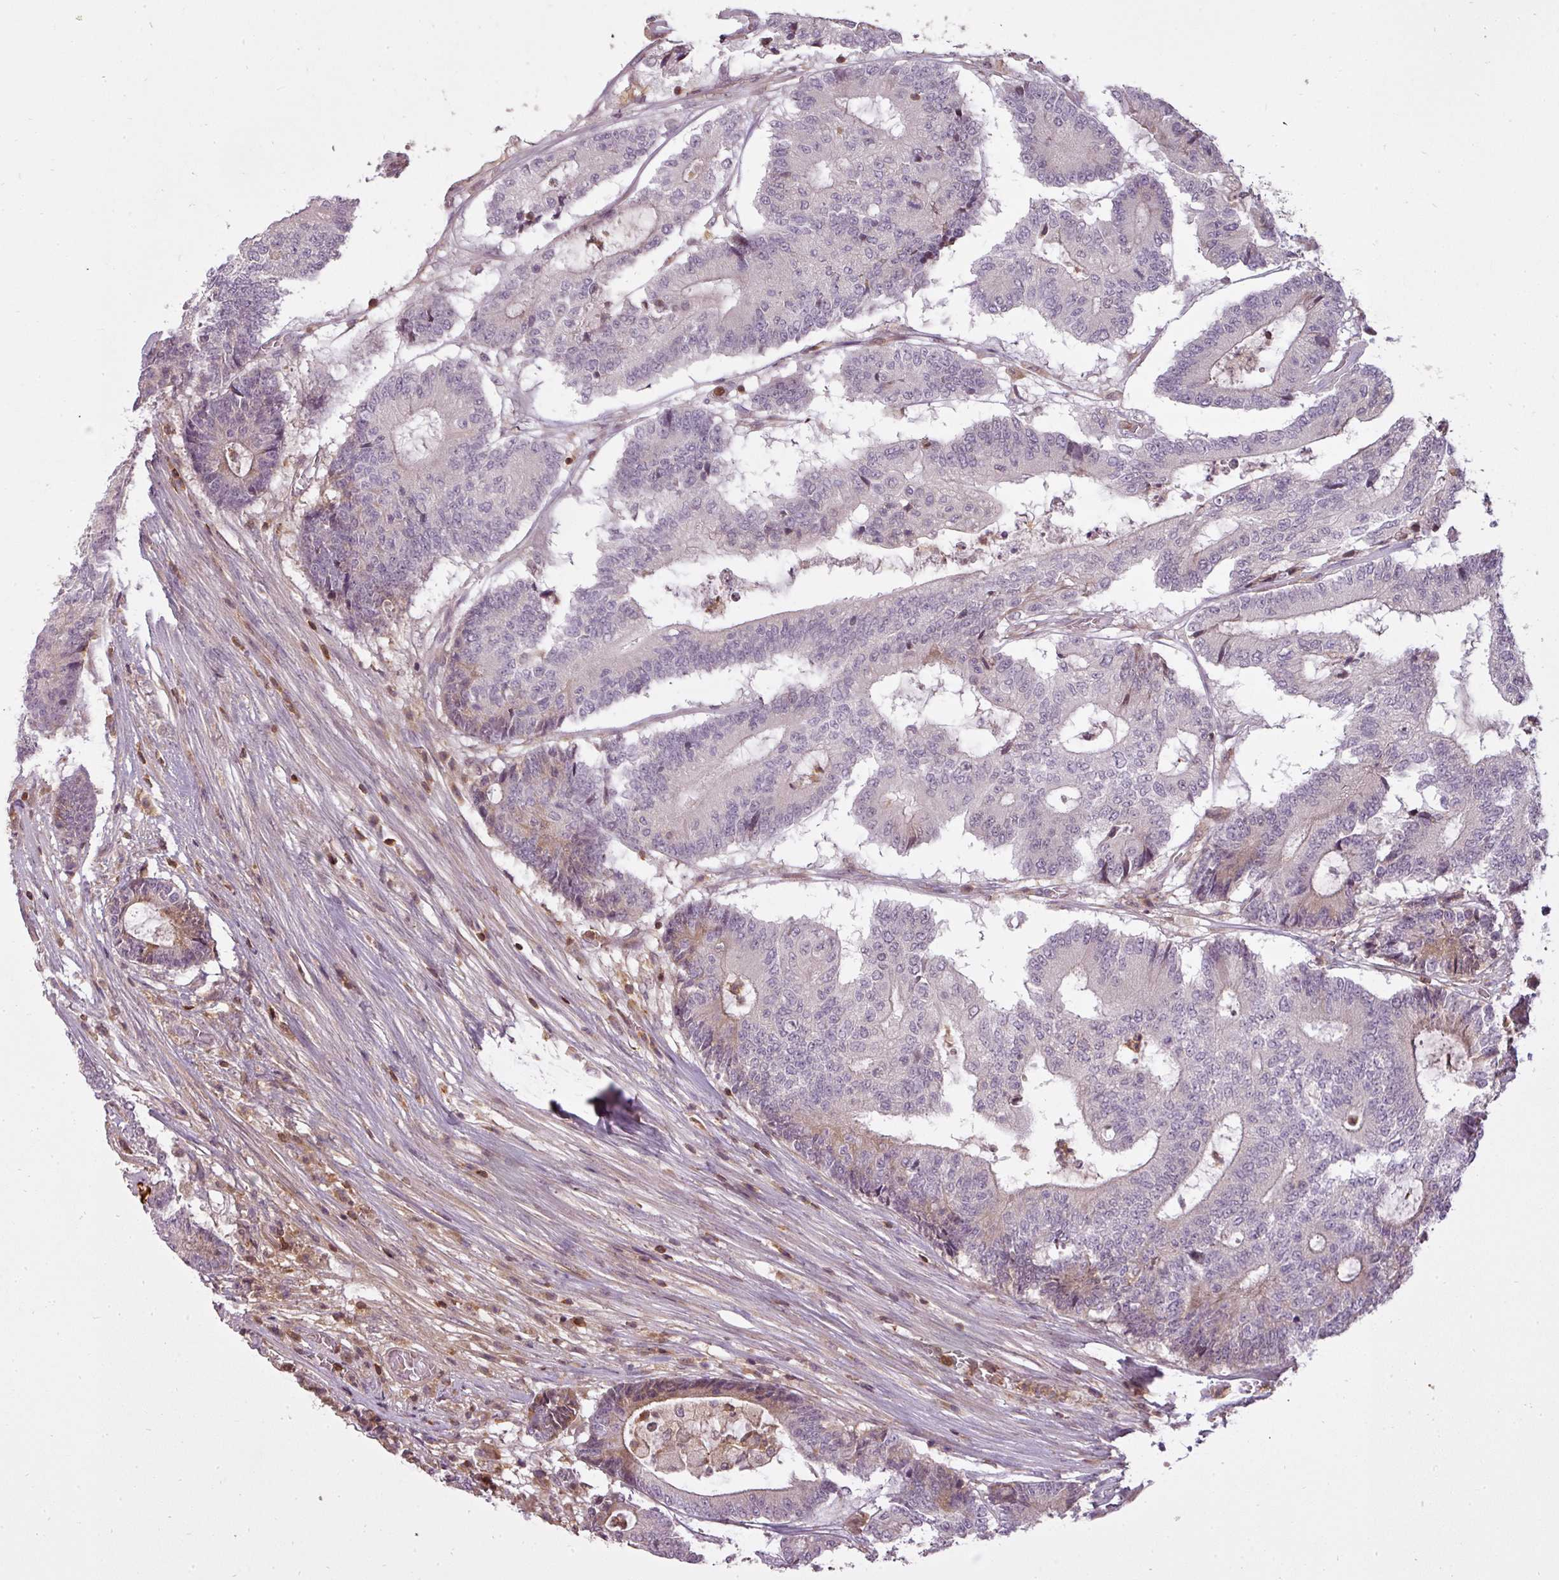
{"staining": {"intensity": "weak", "quantity": "<25%", "location": "cytoplasmic/membranous,nuclear"}, "tissue": "colorectal cancer", "cell_type": "Tumor cells", "image_type": "cancer", "snomed": [{"axis": "morphology", "description": "Adenocarcinoma, NOS"}, {"axis": "topography", "description": "Colon"}], "caption": "Immunohistochemical staining of colorectal cancer shows no significant positivity in tumor cells.", "gene": "STK4", "patient": {"sex": "female", "age": 84}}